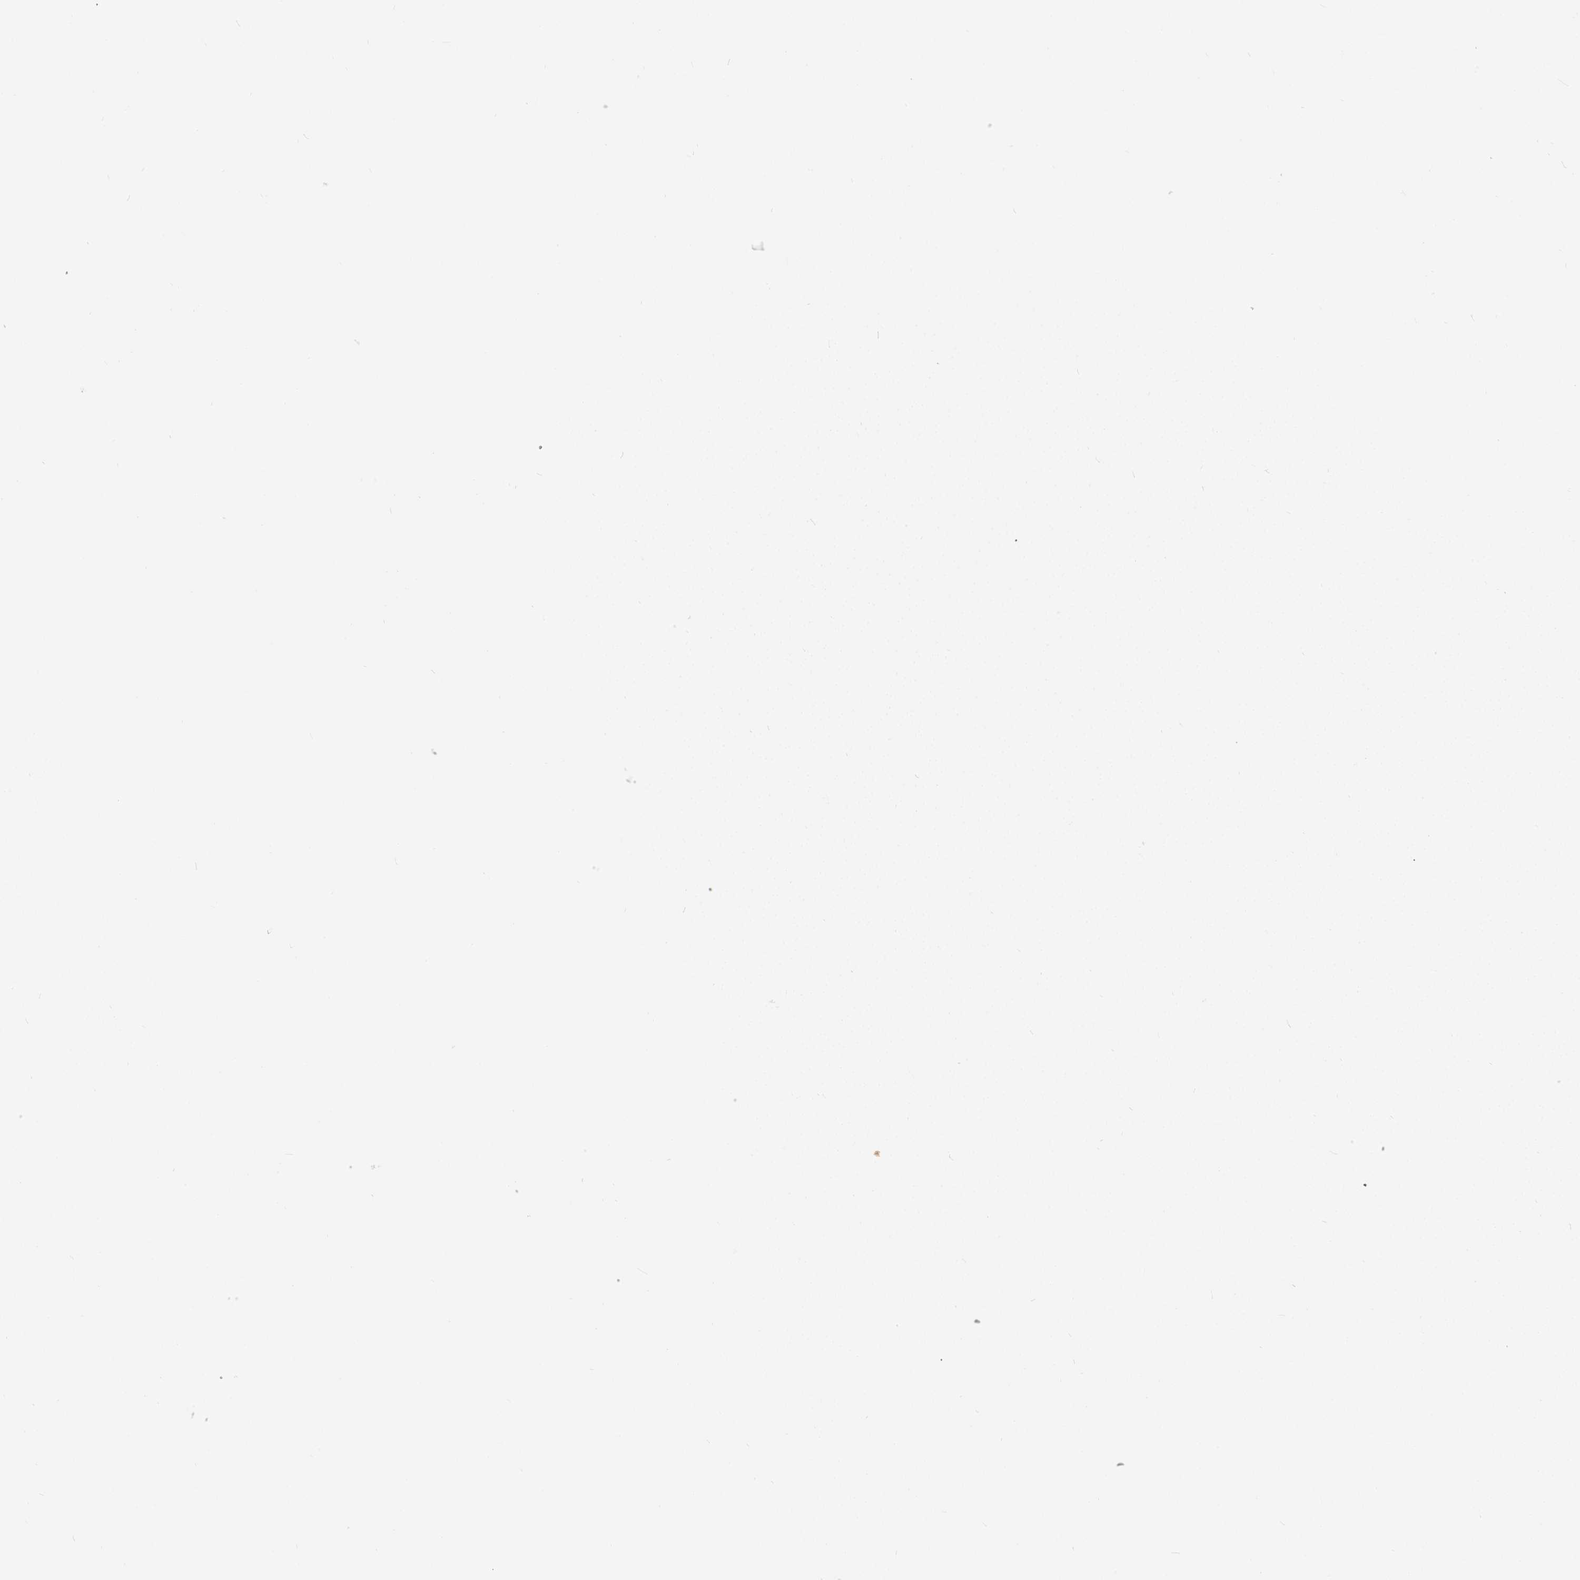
{"staining": {"intensity": "strong", "quantity": ">75%", "location": "cytoplasmic/membranous"}, "tissue": "parathyroid gland", "cell_type": "Glandular cells", "image_type": "normal", "snomed": [{"axis": "morphology", "description": "Normal tissue, NOS"}, {"axis": "topography", "description": "Parathyroid gland"}], "caption": "A high-resolution histopathology image shows IHC staining of unremarkable parathyroid gland, which displays strong cytoplasmic/membranous expression in about >75% of glandular cells.", "gene": "SDHB", "patient": {"sex": "female", "age": 71}}